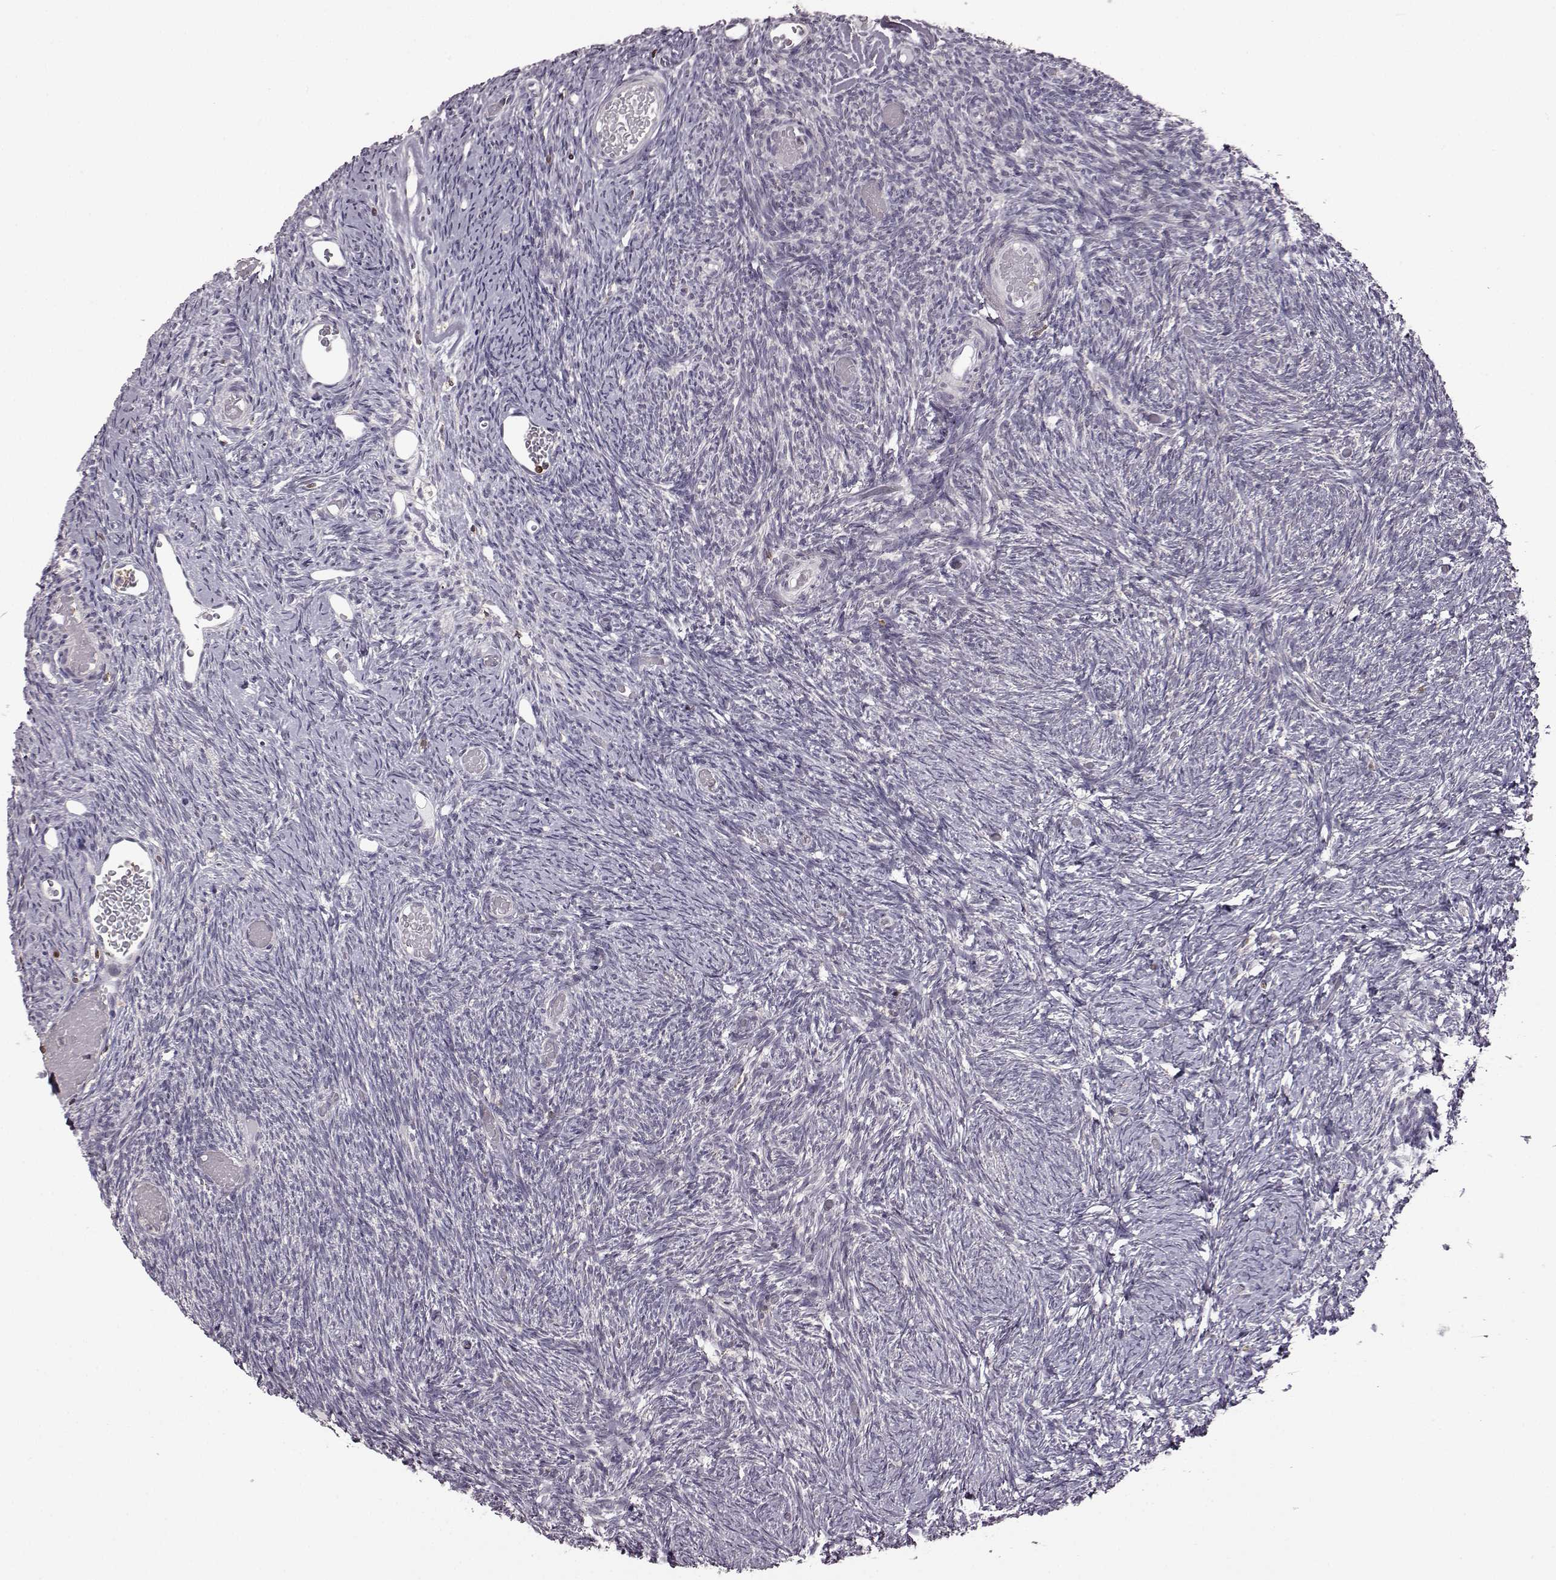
{"staining": {"intensity": "negative", "quantity": "none", "location": "none"}, "tissue": "ovary", "cell_type": "Follicle cells", "image_type": "normal", "snomed": [{"axis": "morphology", "description": "Normal tissue, NOS"}, {"axis": "topography", "description": "Ovary"}], "caption": "This is an immunohistochemistry image of normal ovary. There is no positivity in follicle cells.", "gene": "DOK2", "patient": {"sex": "female", "age": 39}}